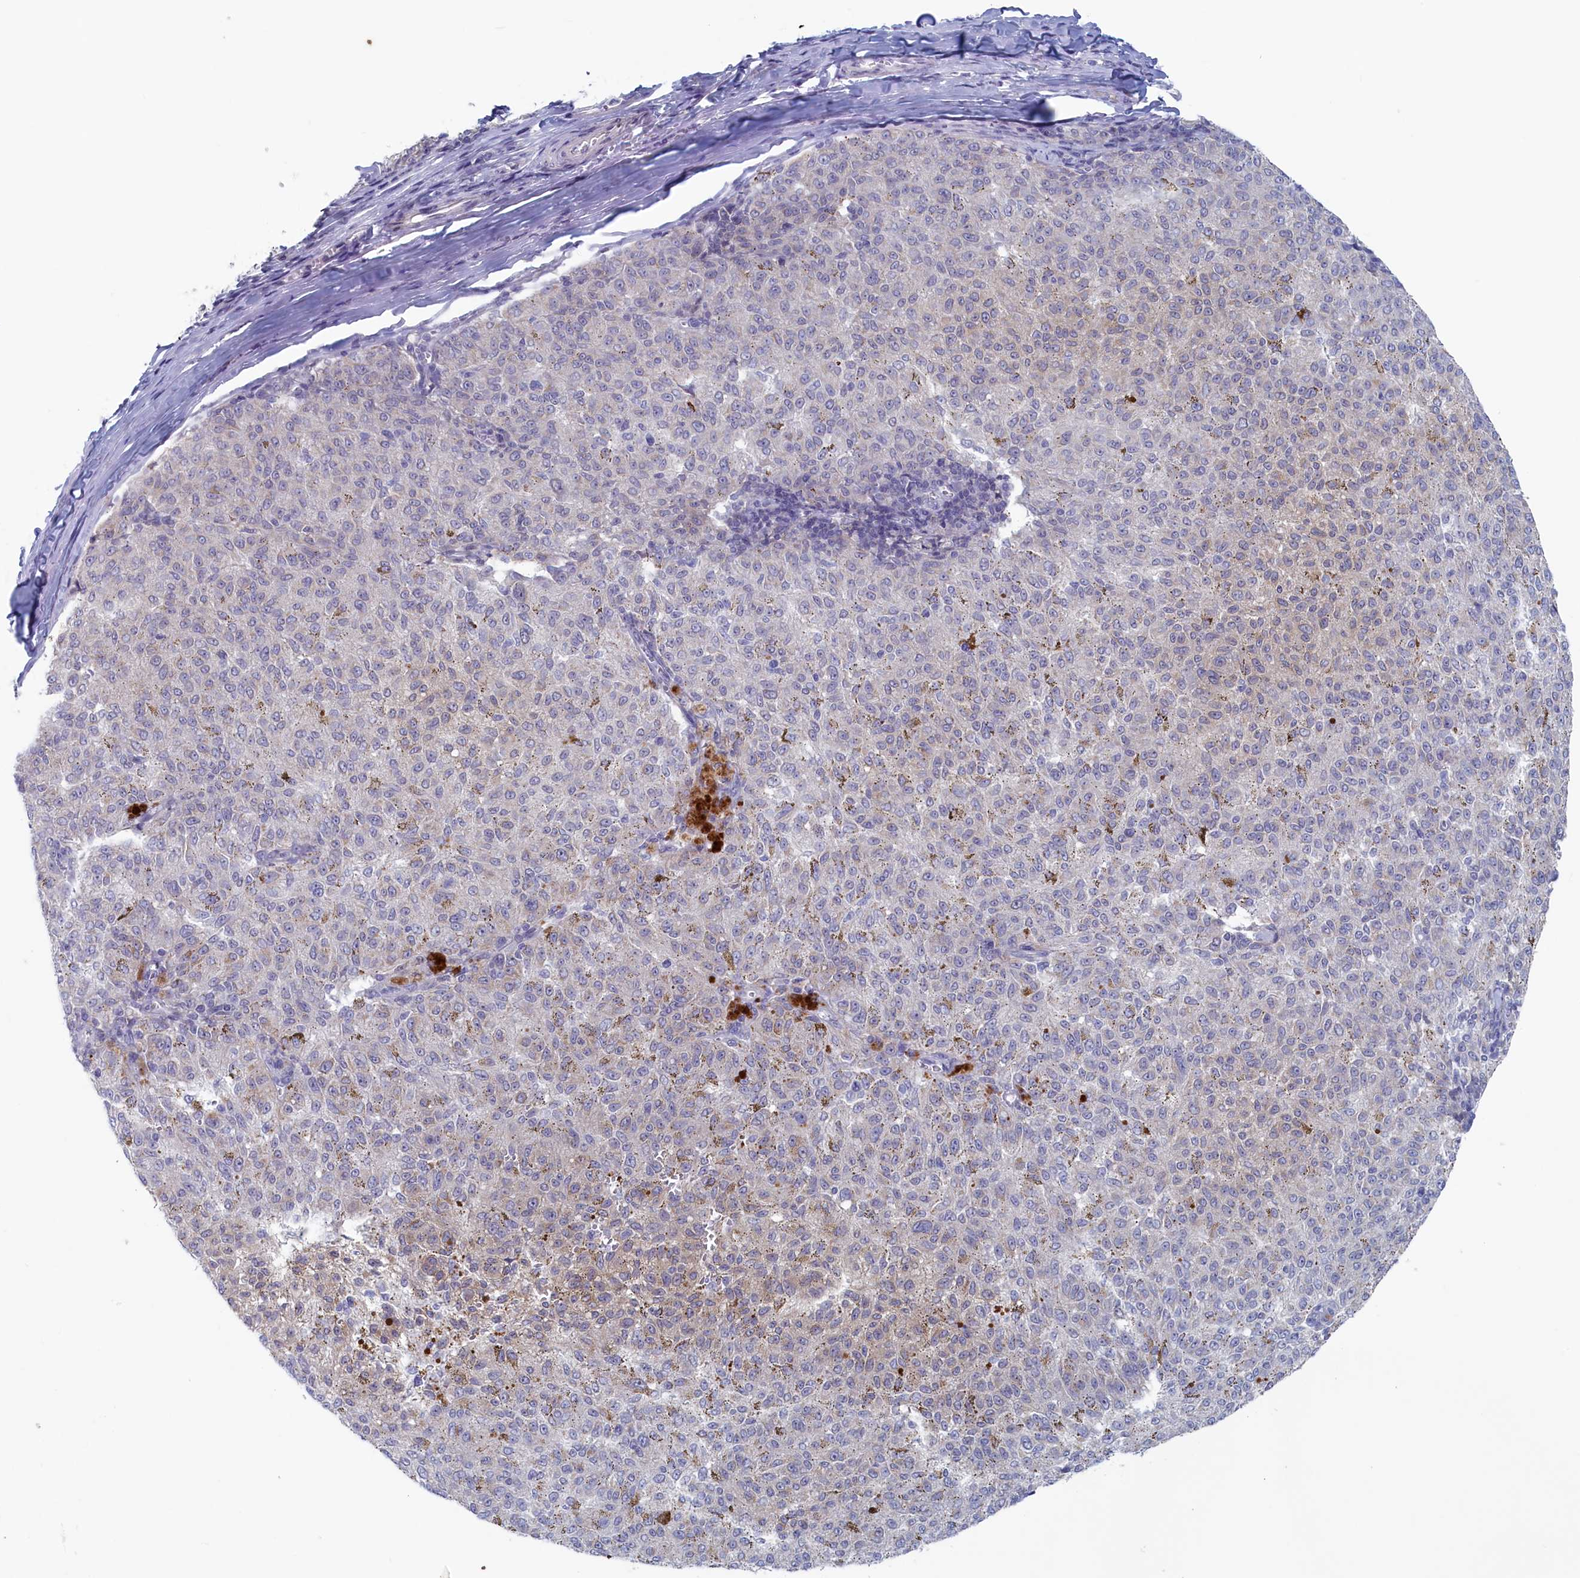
{"staining": {"intensity": "negative", "quantity": "none", "location": "none"}, "tissue": "melanoma", "cell_type": "Tumor cells", "image_type": "cancer", "snomed": [{"axis": "morphology", "description": "Malignant melanoma, NOS"}, {"axis": "topography", "description": "Skin"}], "caption": "Immunohistochemistry photomicrograph of melanoma stained for a protein (brown), which demonstrates no expression in tumor cells.", "gene": "WDR76", "patient": {"sex": "female", "age": 72}}